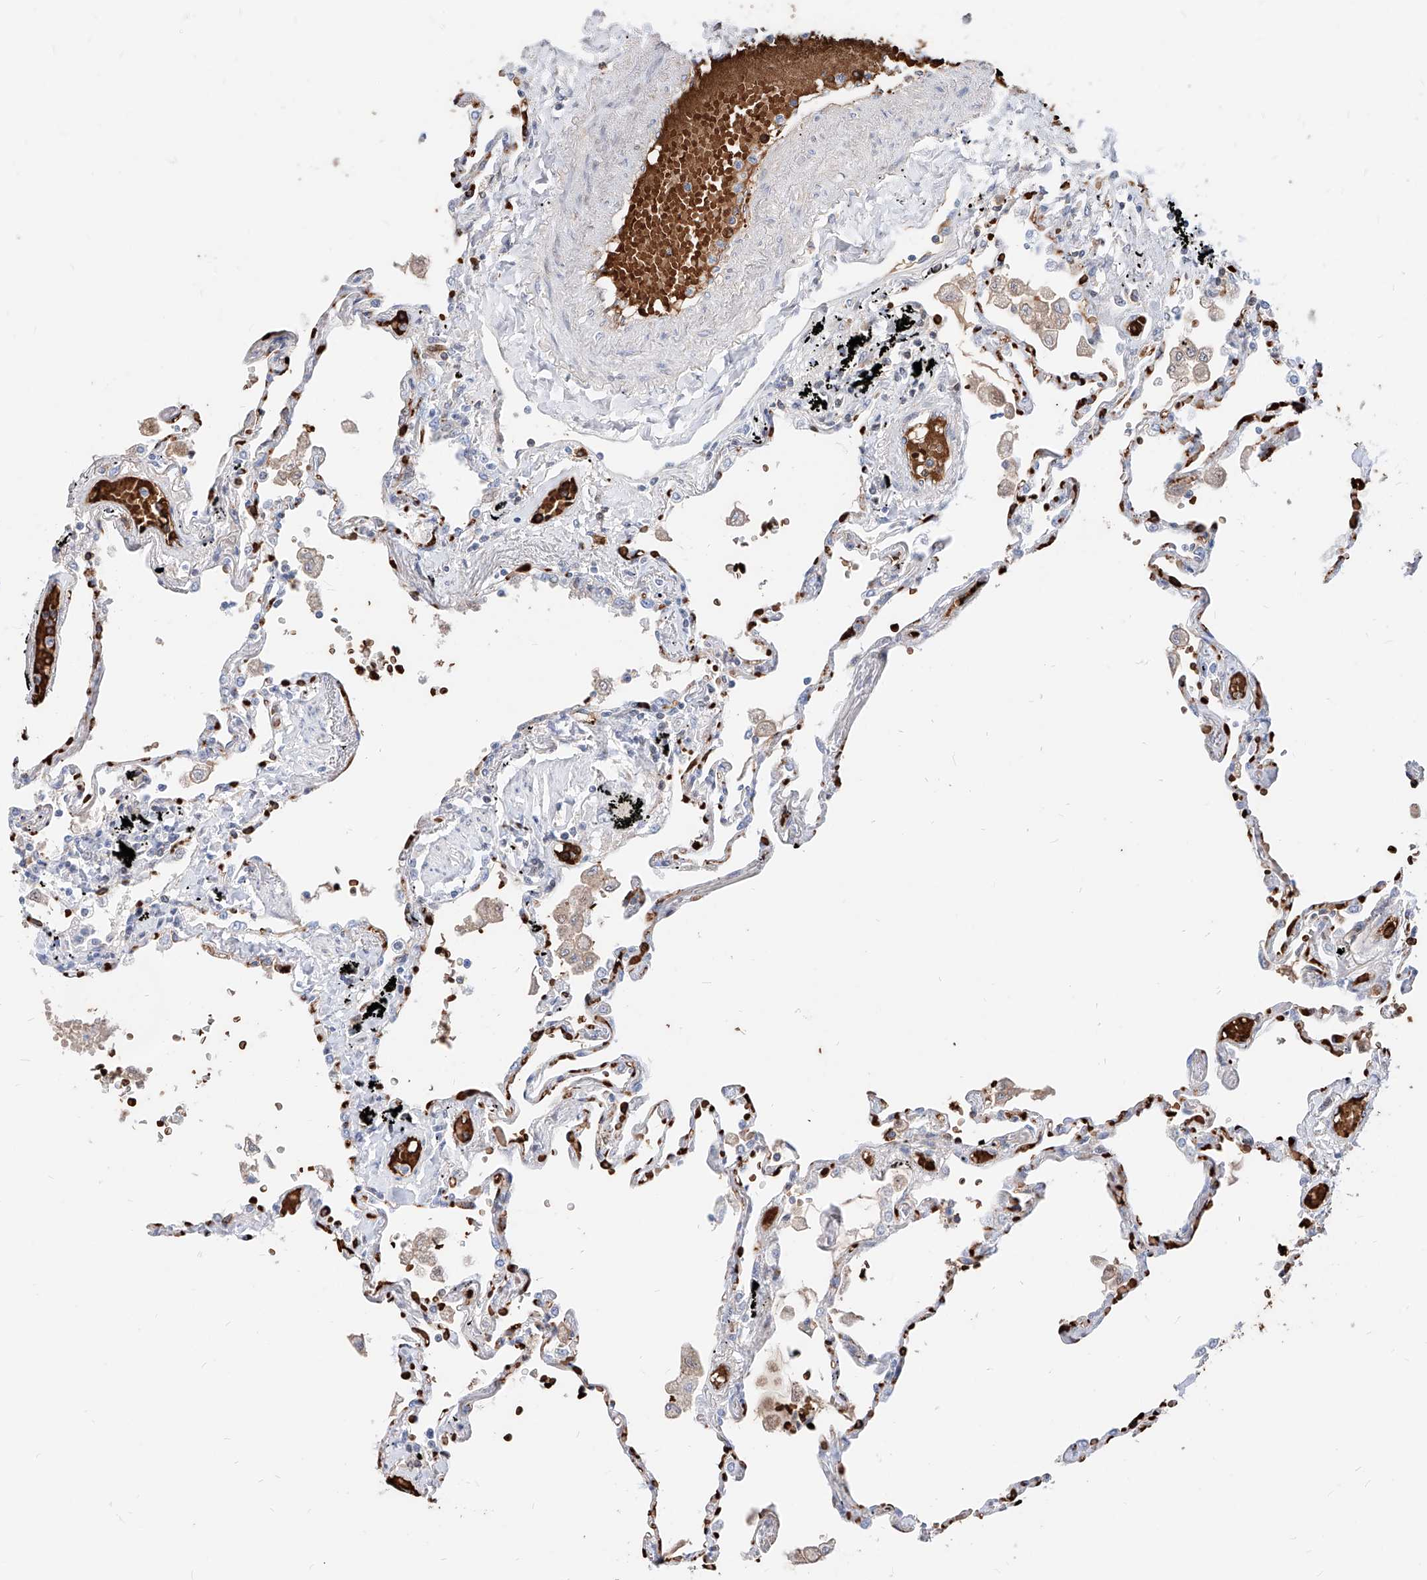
{"staining": {"intensity": "strong", "quantity": "25%-75%", "location": "nuclear"}, "tissue": "lung", "cell_type": "Alveolar cells", "image_type": "normal", "snomed": [{"axis": "morphology", "description": "Normal tissue, NOS"}, {"axis": "topography", "description": "Lung"}], "caption": "This is a photomicrograph of IHC staining of normal lung, which shows strong positivity in the nuclear of alveolar cells.", "gene": "ZFP42", "patient": {"sex": "female", "age": 67}}